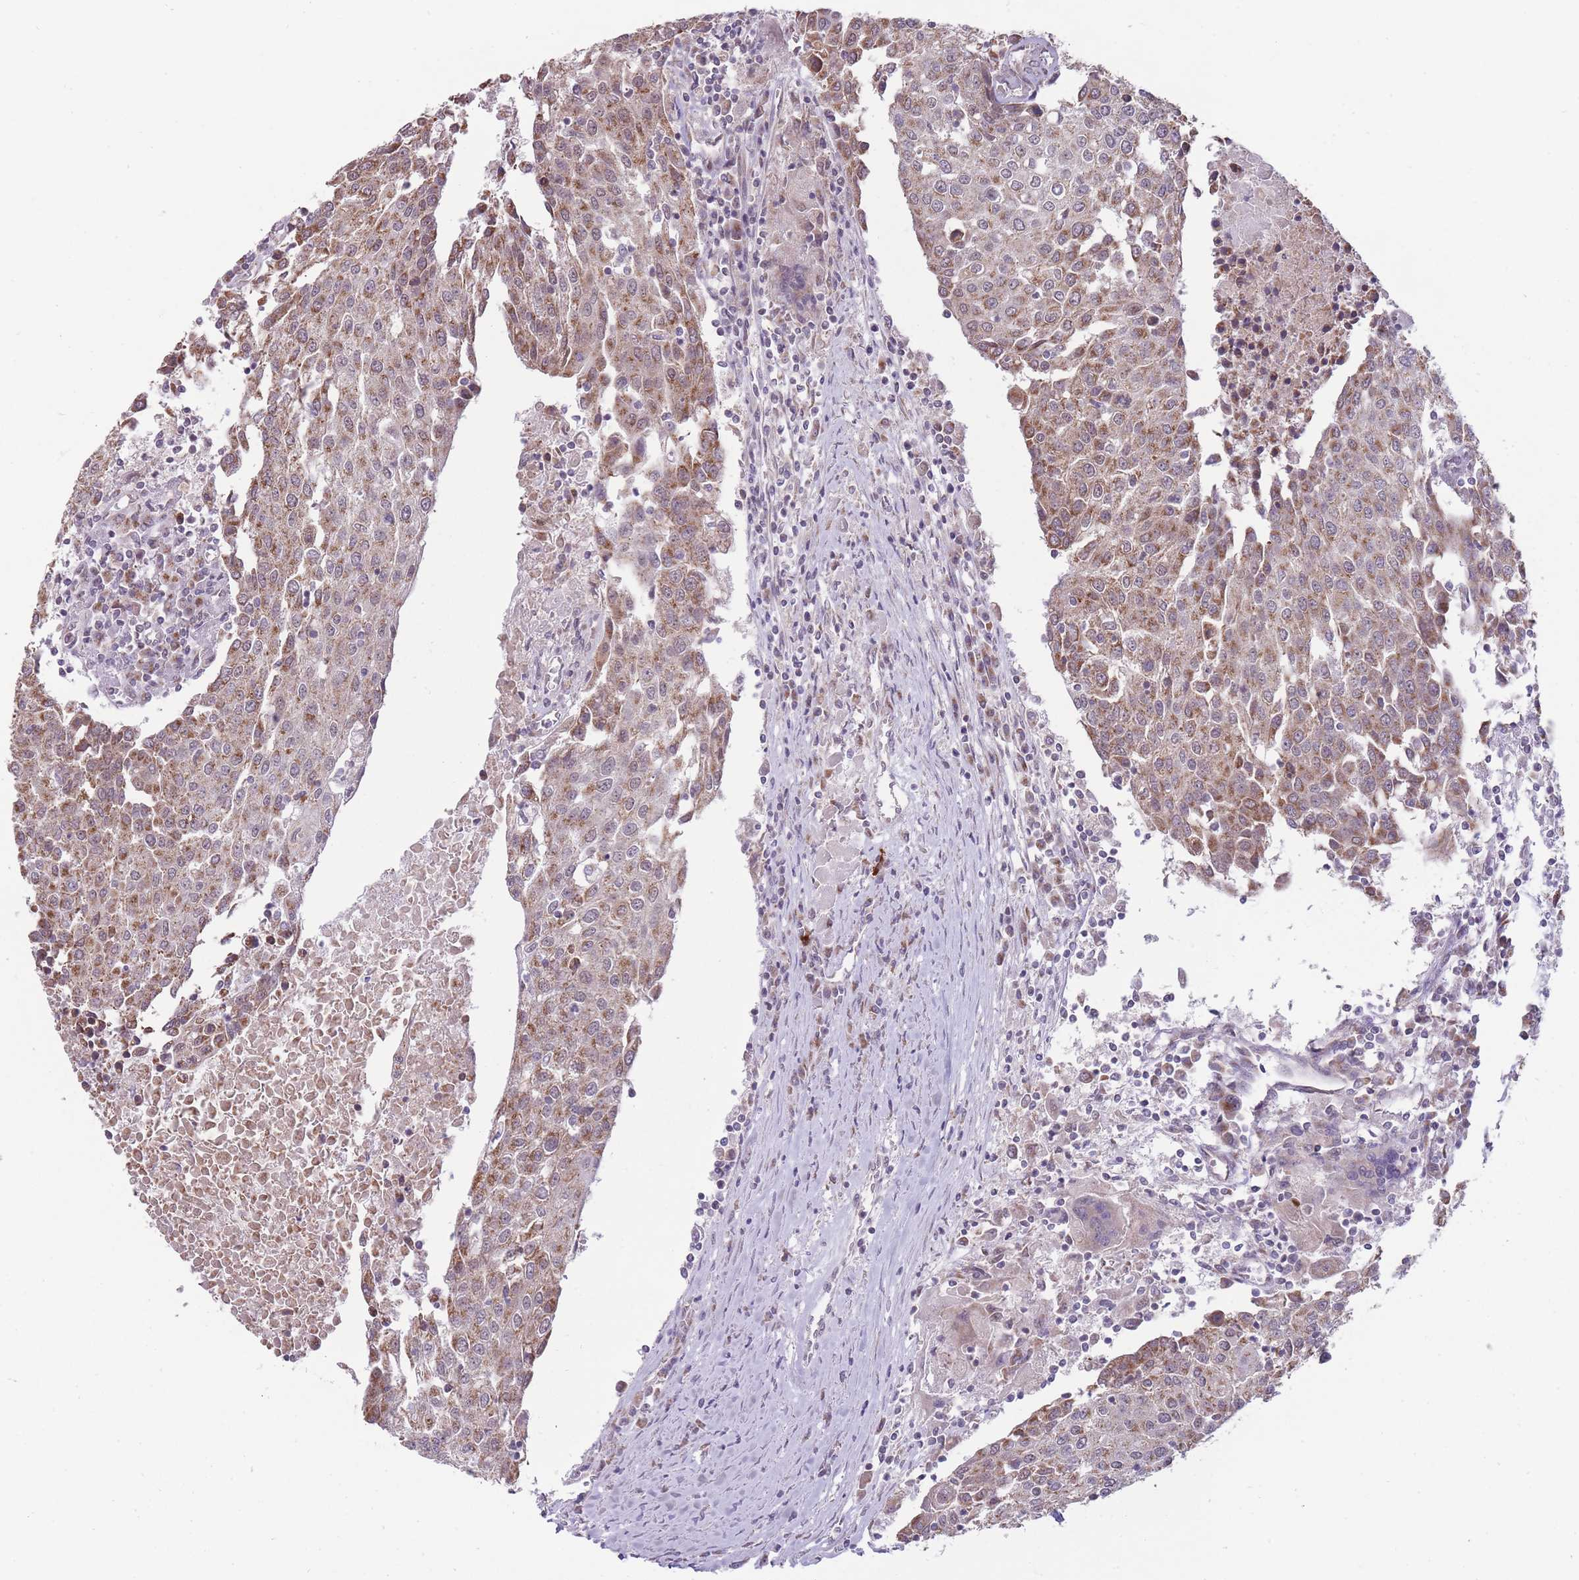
{"staining": {"intensity": "moderate", "quantity": ">75%", "location": "cytoplasmic/membranous"}, "tissue": "urothelial cancer", "cell_type": "Tumor cells", "image_type": "cancer", "snomed": [{"axis": "morphology", "description": "Urothelial carcinoma, High grade"}, {"axis": "topography", "description": "Urinary bladder"}], "caption": "This is an image of immunohistochemistry staining of urothelial carcinoma (high-grade), which shows moderate expression in the cytoplasmic/membranous of tumor cells.", "gene": "NELL1", "patient": {"sex": "female", "age": 85}}